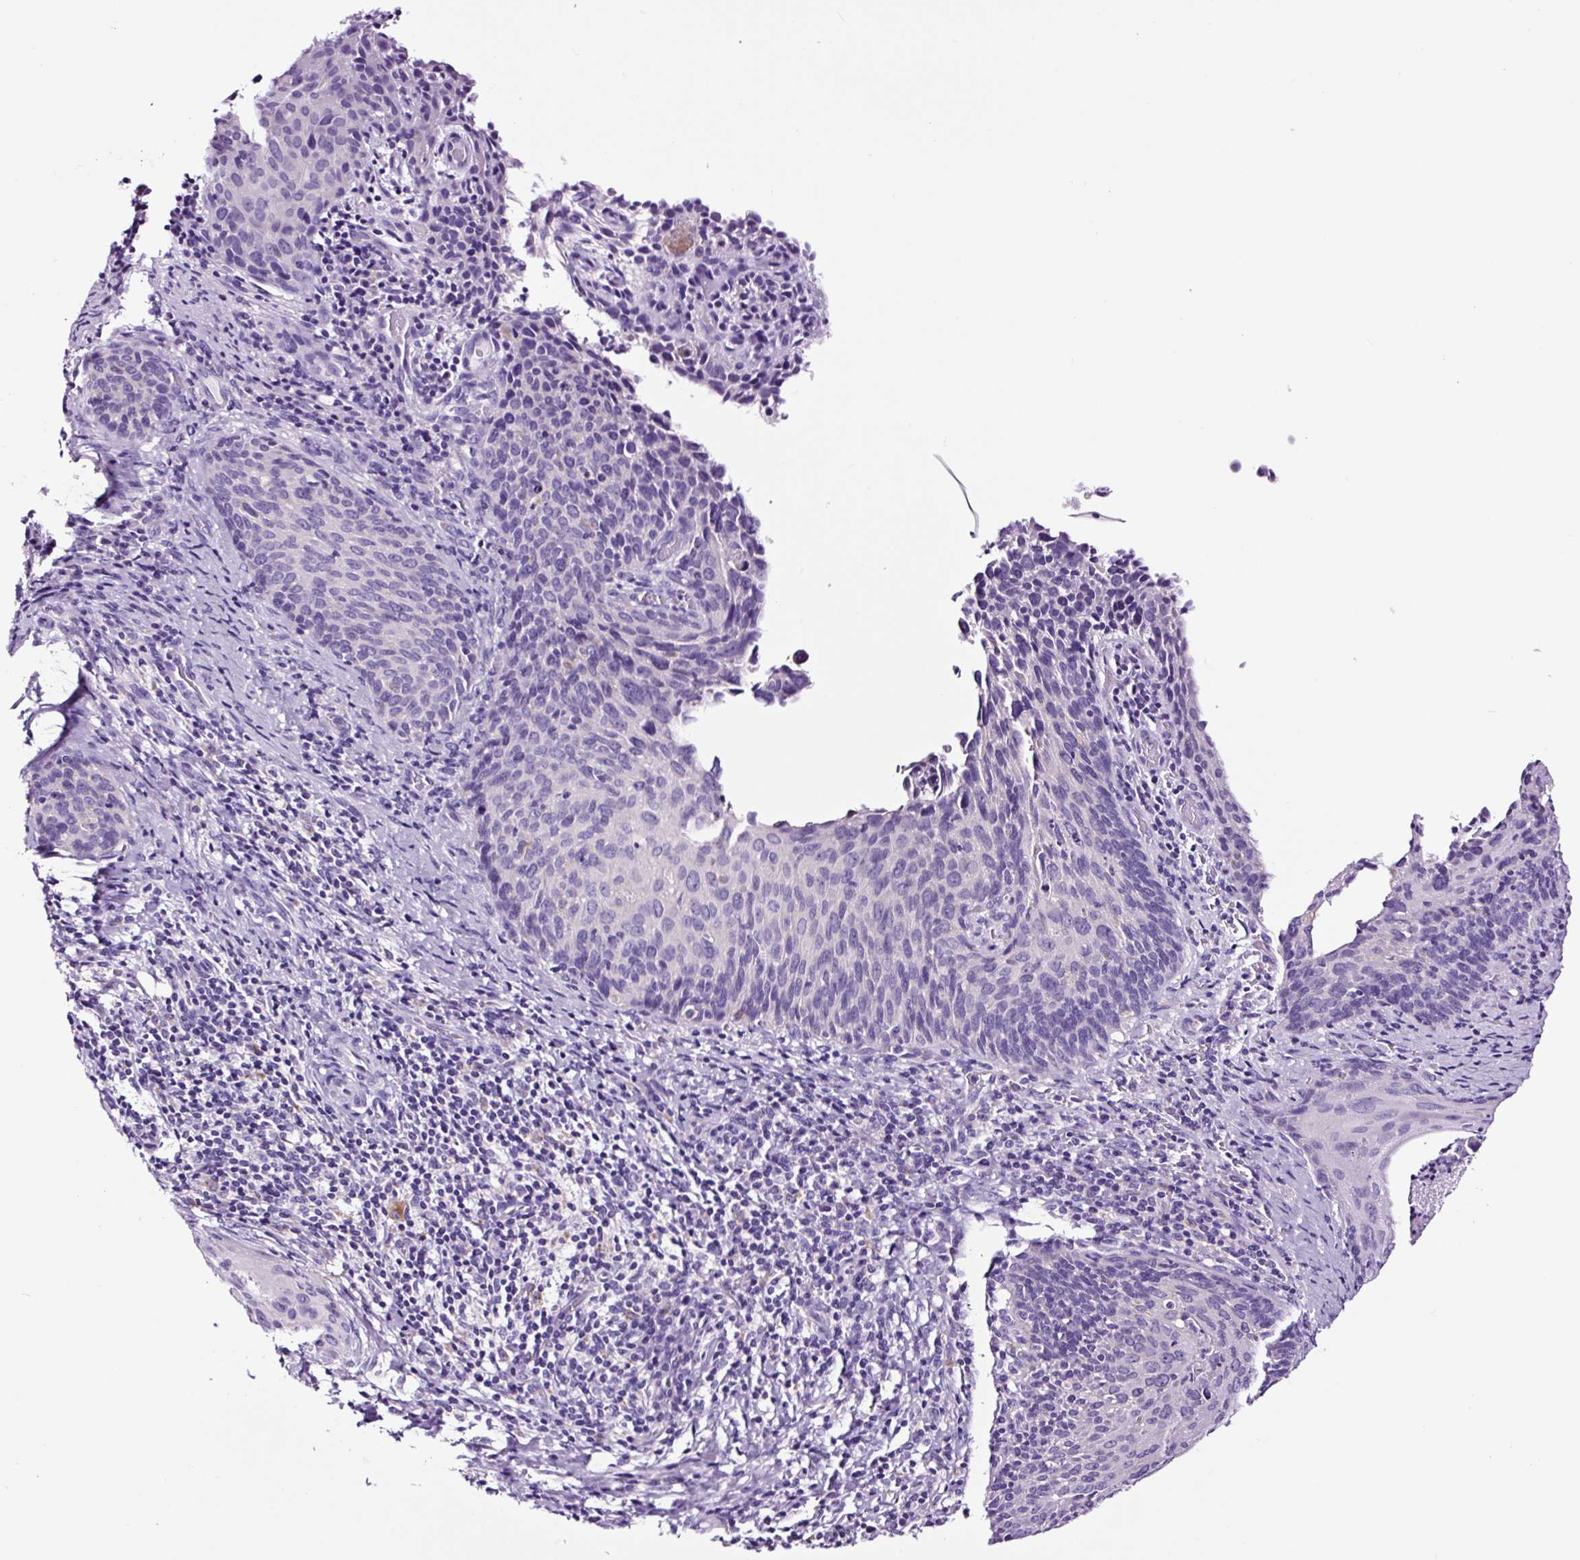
{"staining": {"intensity": "negative", "quantity": "none", "location": "none"}, "tissue": "cervical cancer", "cell_type": "Tumor cells", "image_type": "cancer", "snomed": [{"axis": "morphology", "description": "Squamous cell carcinoma, NOS"}, {"axis": "morphology", "description": "Adenocarcinoma, NOS"}, {"axis": "topography", "description": "Cervix"}], "caption": "This histopathology image is of squamous cell carcinoma (cervical) stained with immunohistochemistry (IHC) to label a protein in brown with the nuclei are counter-stained blue. There is no positivity in tumor cells.", "gene": "FBXL7", "patient": {"sex": "female", "age": 52}}